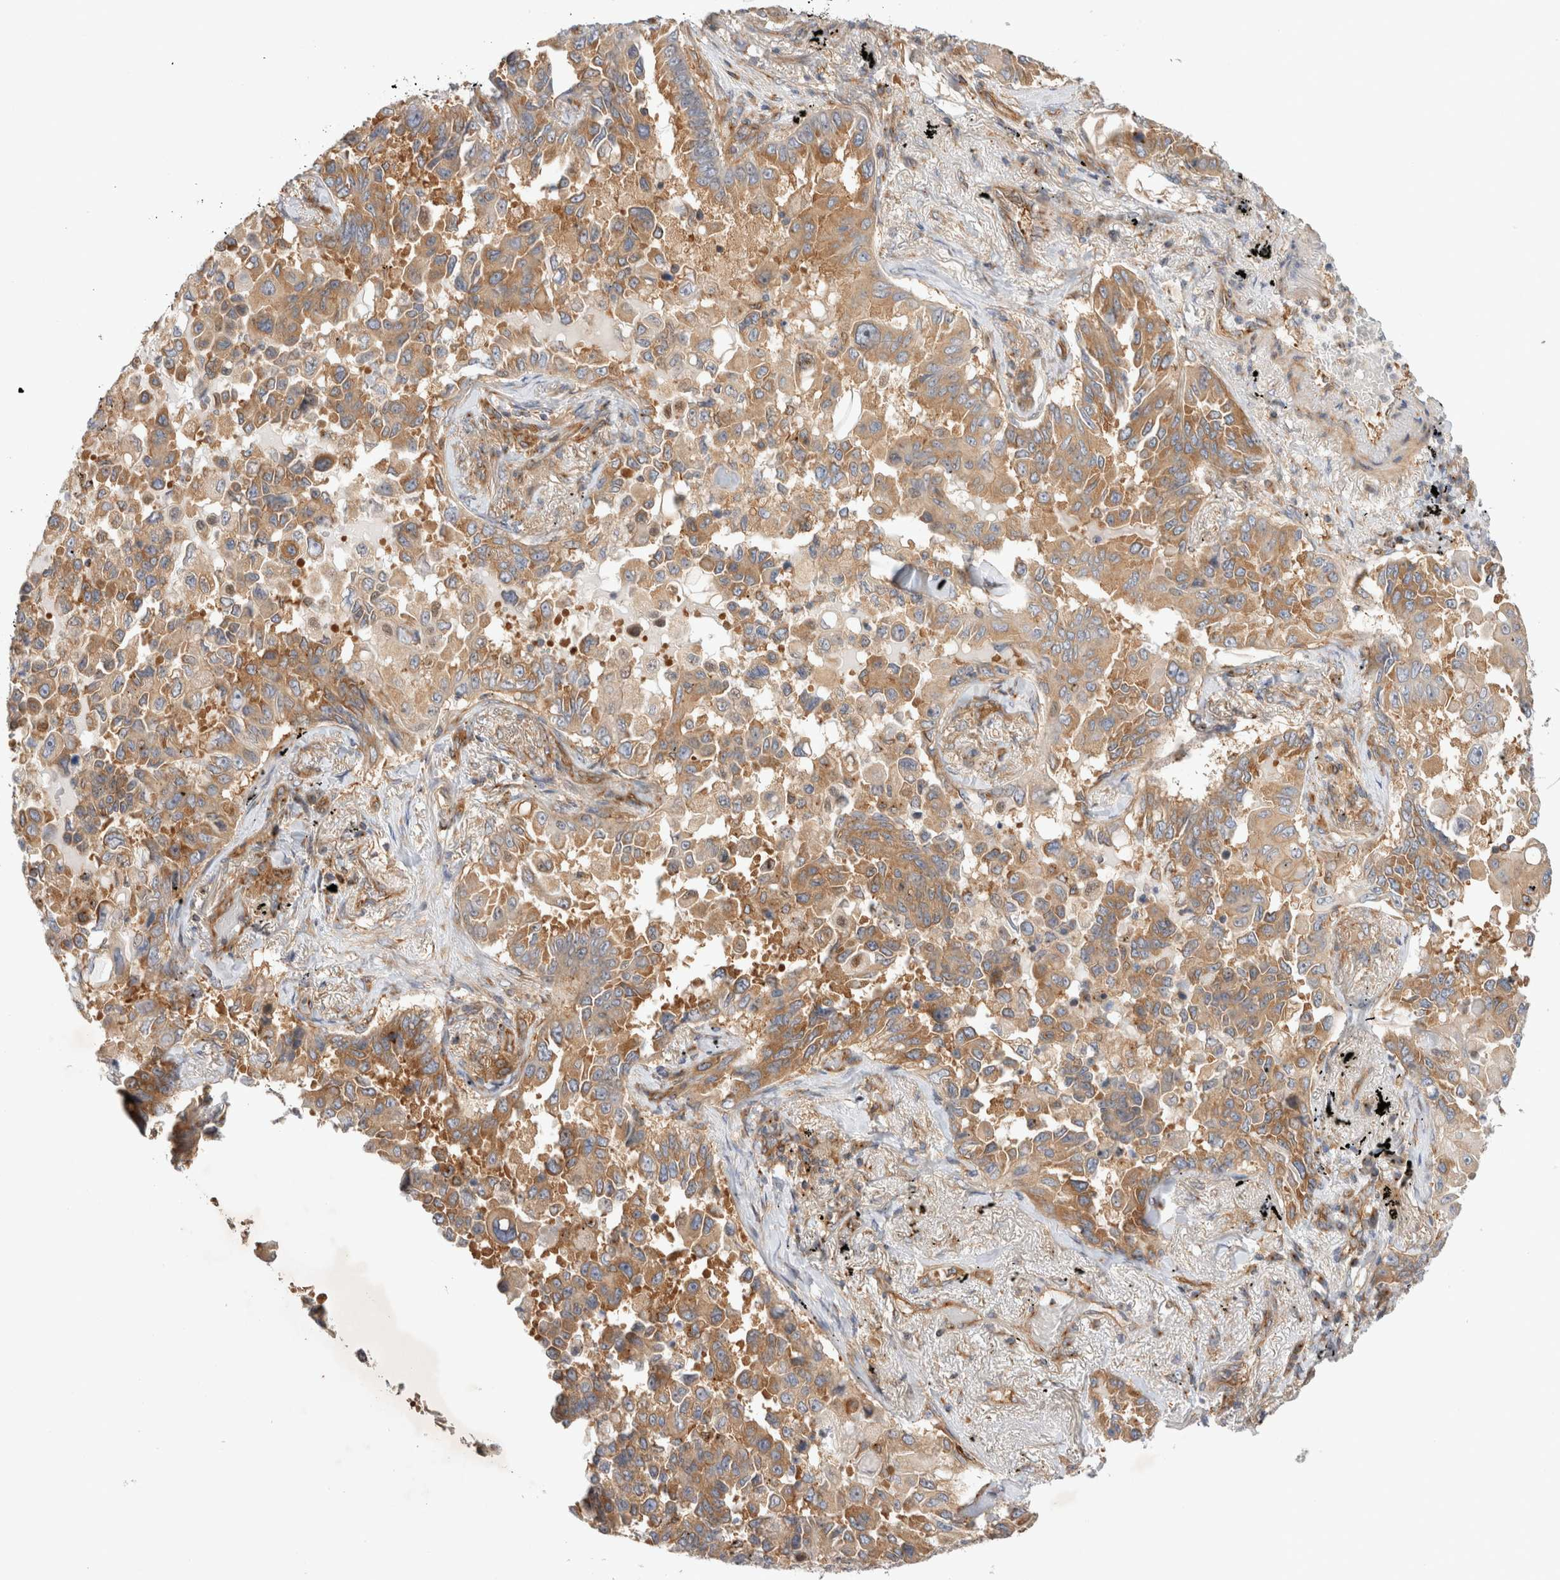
{"staining": {"intensity": "moderate", "quantity": ">75%", "location": "cytoplasmic/membranous"}, "tissue": "lung cancer", "cell_type": "Tumor cells", "image_type": "cancer", "snomed": [{"axis": "morphology", "description": "Adenocarcinoma, NOS"}, {"axis": "topography", "description": "Lung"}], "caption": "Protein staining of lung cancer tissue displays moderate cytoplasmic/membranous expression in approximately >75% of tumor cells.", "gene": "GPR150", "patient": {"sex": "female", "age": 67}}